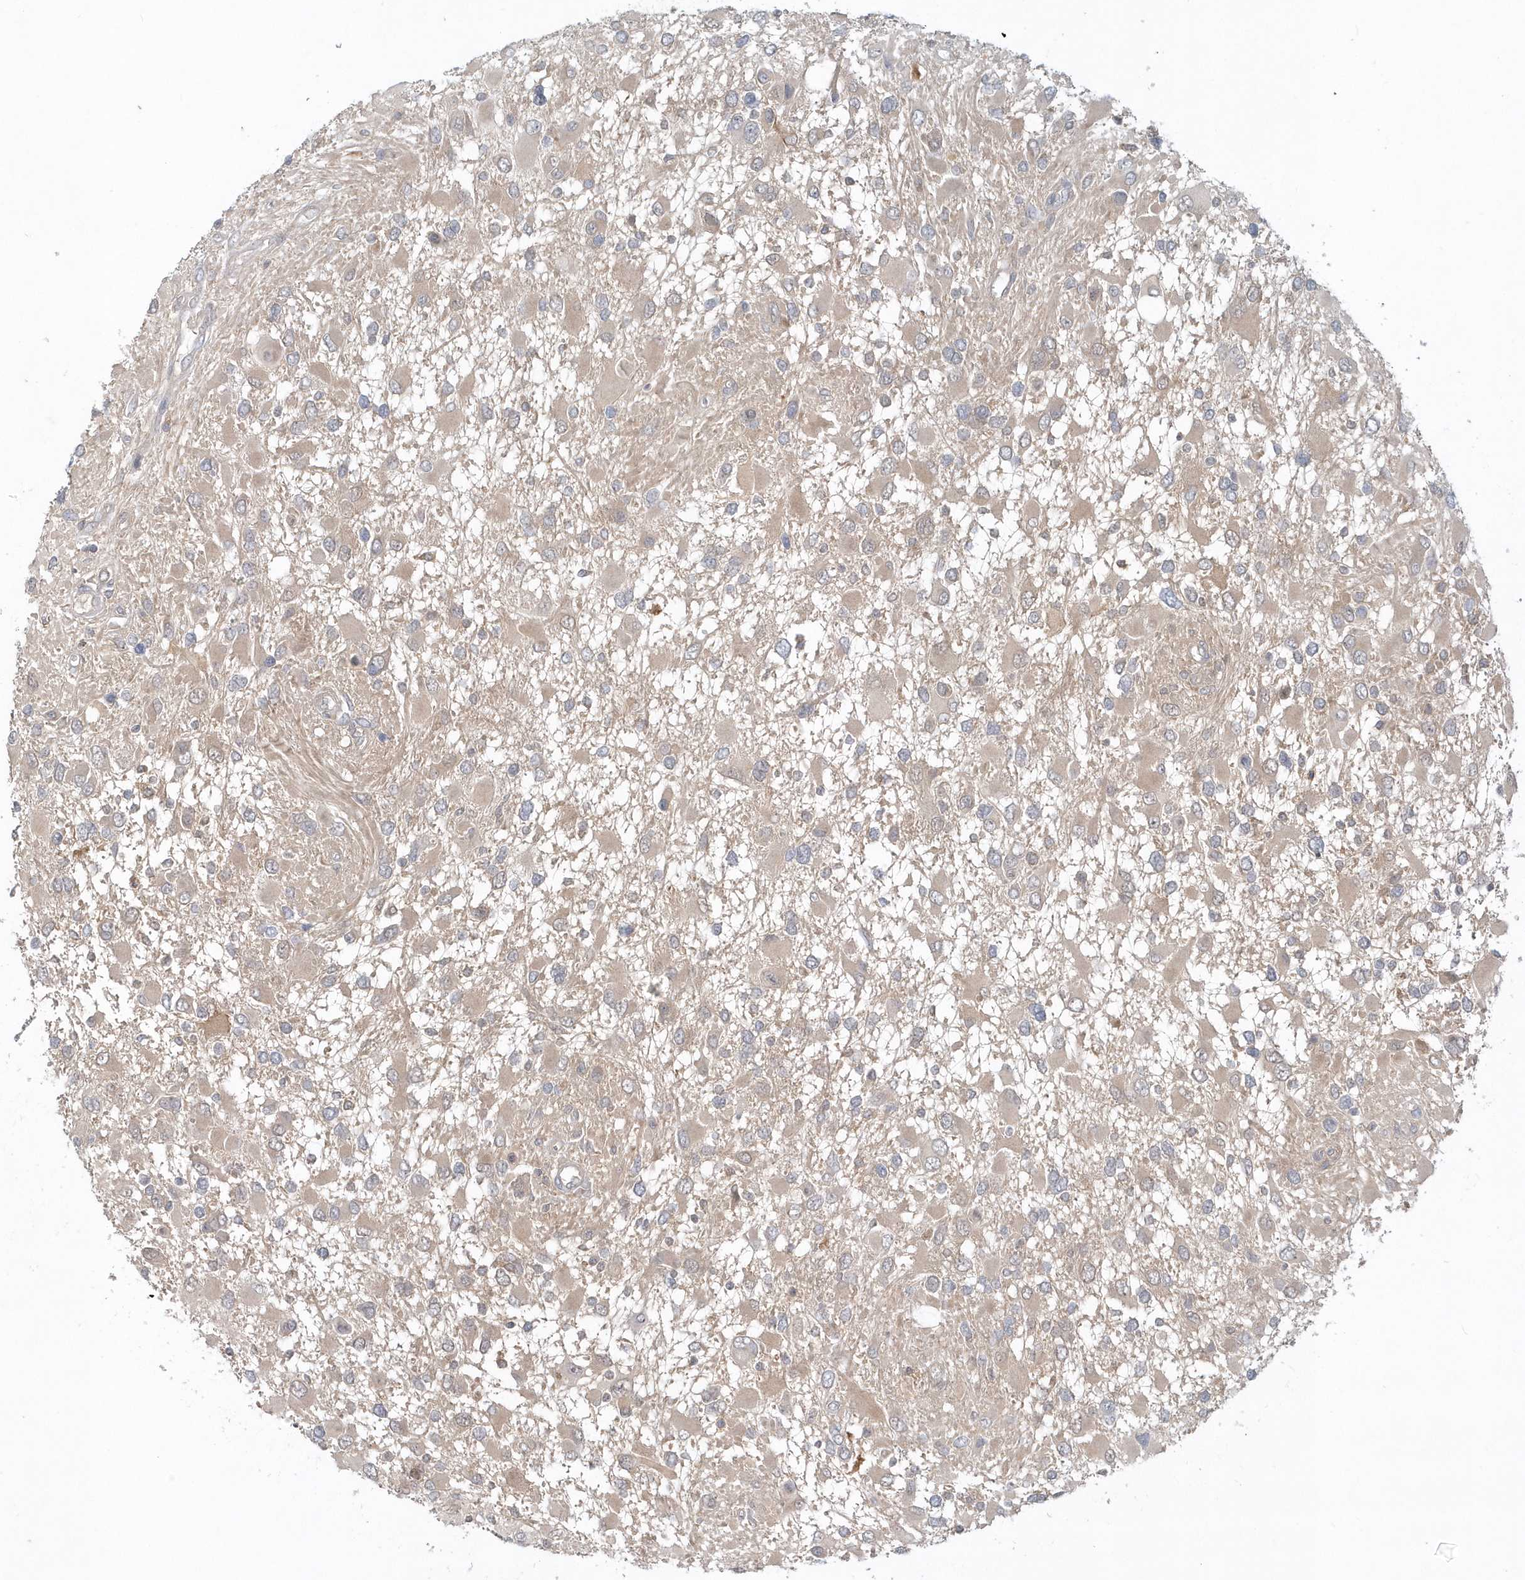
{"staining": {"intensity": "weak", "quantity": "<25%", "location": "cytoplasmic/membranous"}, "tissue": "glioma", "cell_type": "Tumor cells", "image_type": "cancer", "snomed": [{"axis": "morphology", "description": "Glioma, malignant, High grade"}, {"axis": "topography", "description": "Brain"}], "caption": "Glioma was stained to show a protein in brown. There is no significant expression in tumor cells.", "gene": "RNF7", "patient": {"sex": "male", "age": 53}}